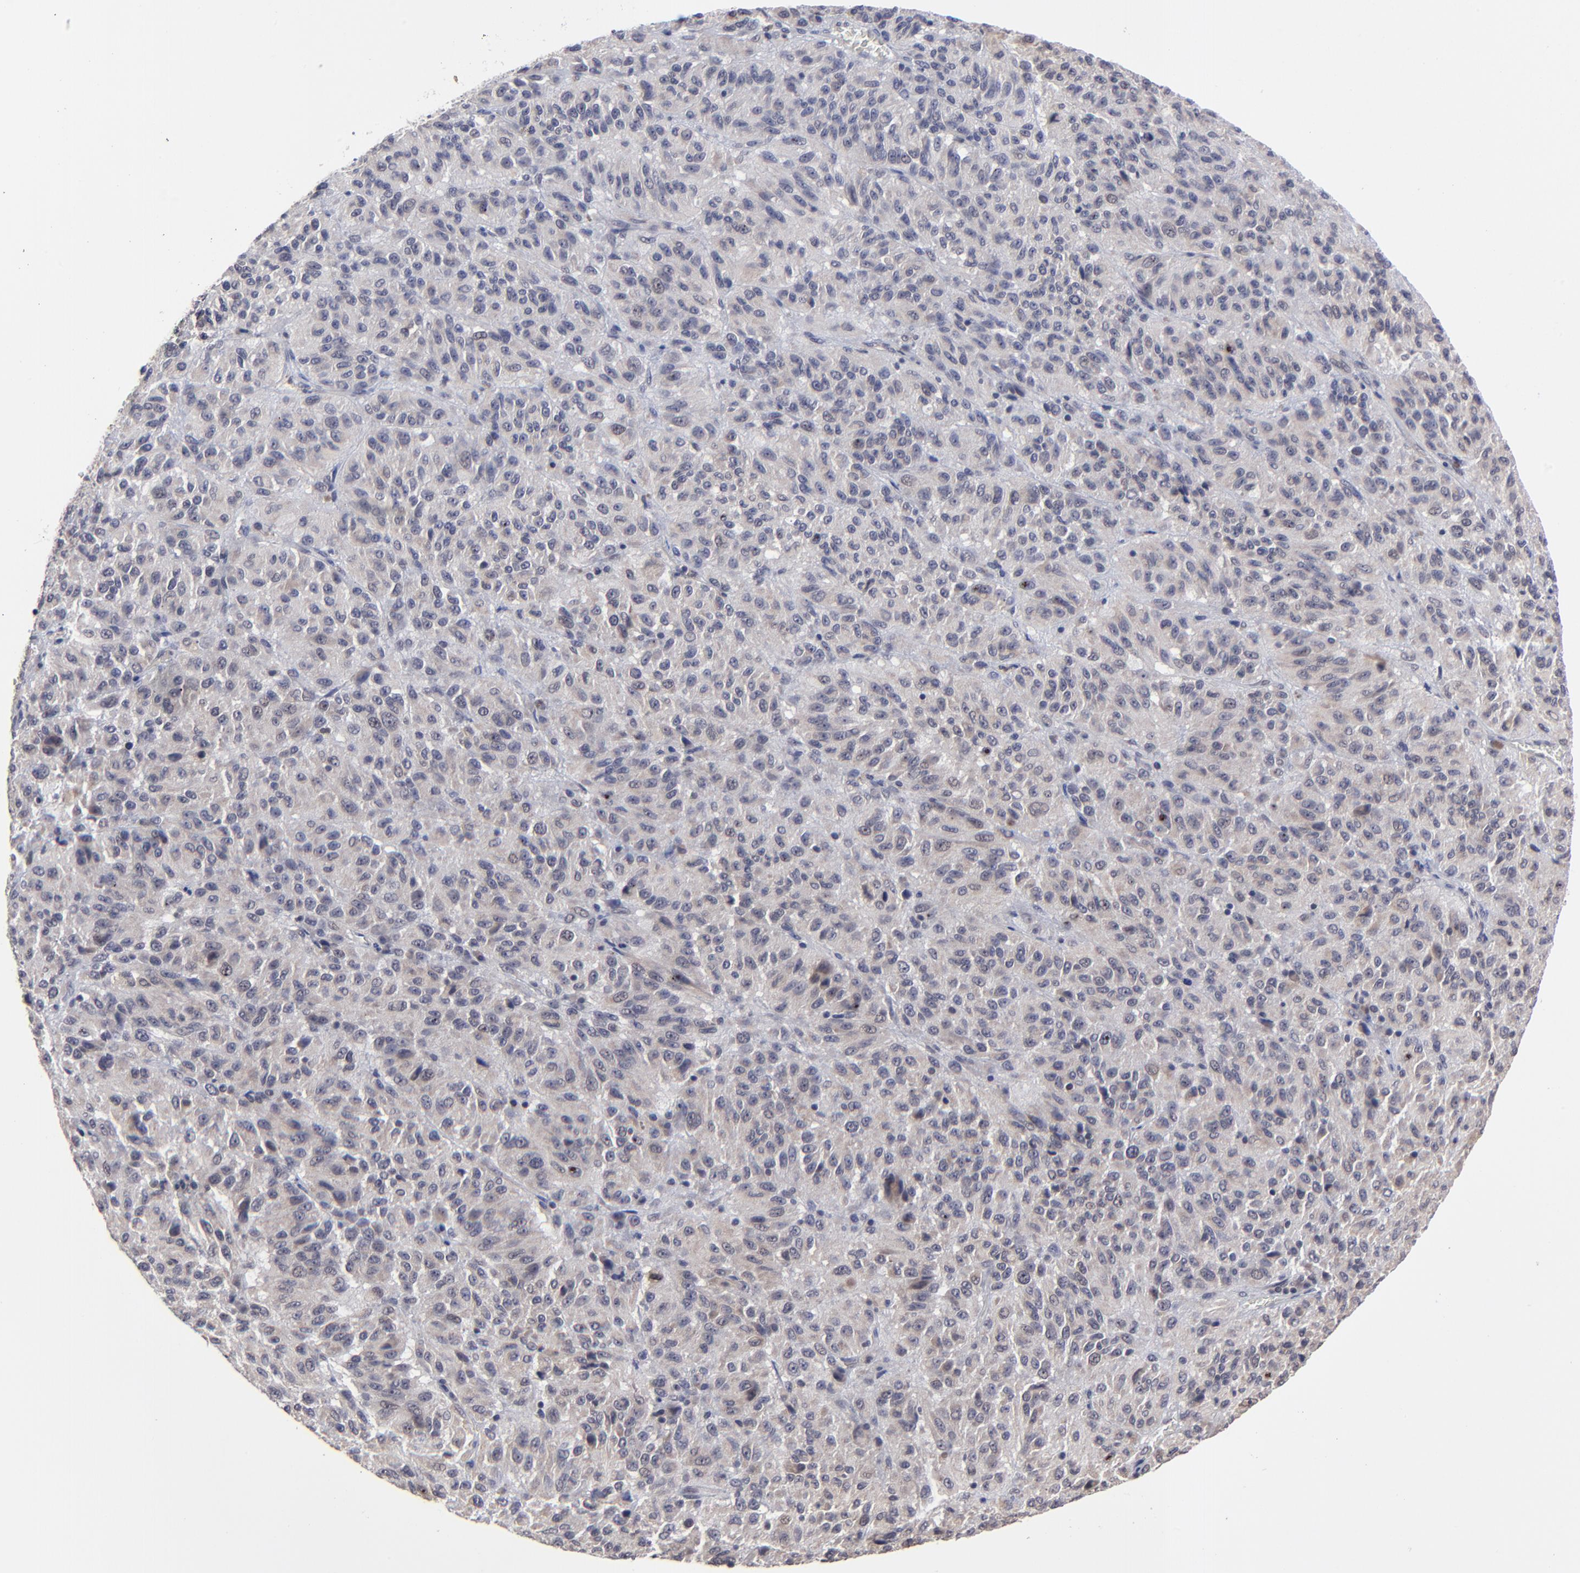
{"staining": {"intensity": "negative", "quantity": "none", "location": "none"}, "tissue": "melanoma", "cell_type": "Tumor cells", "image_type": "cancer", "snomed": [{"axis": "morphology", "description": "Malignant melanoma, Metastatic site"}, {"axis": "topography", "description": "Lung"}], "caption": "High power microscopy photomicrograph of an IHC image of malignant melanoma (metastatic site), revealing no significant staining in tumor cells.", "gene": "ZNF419", "patient": {"sex": "male", "age": 64}}